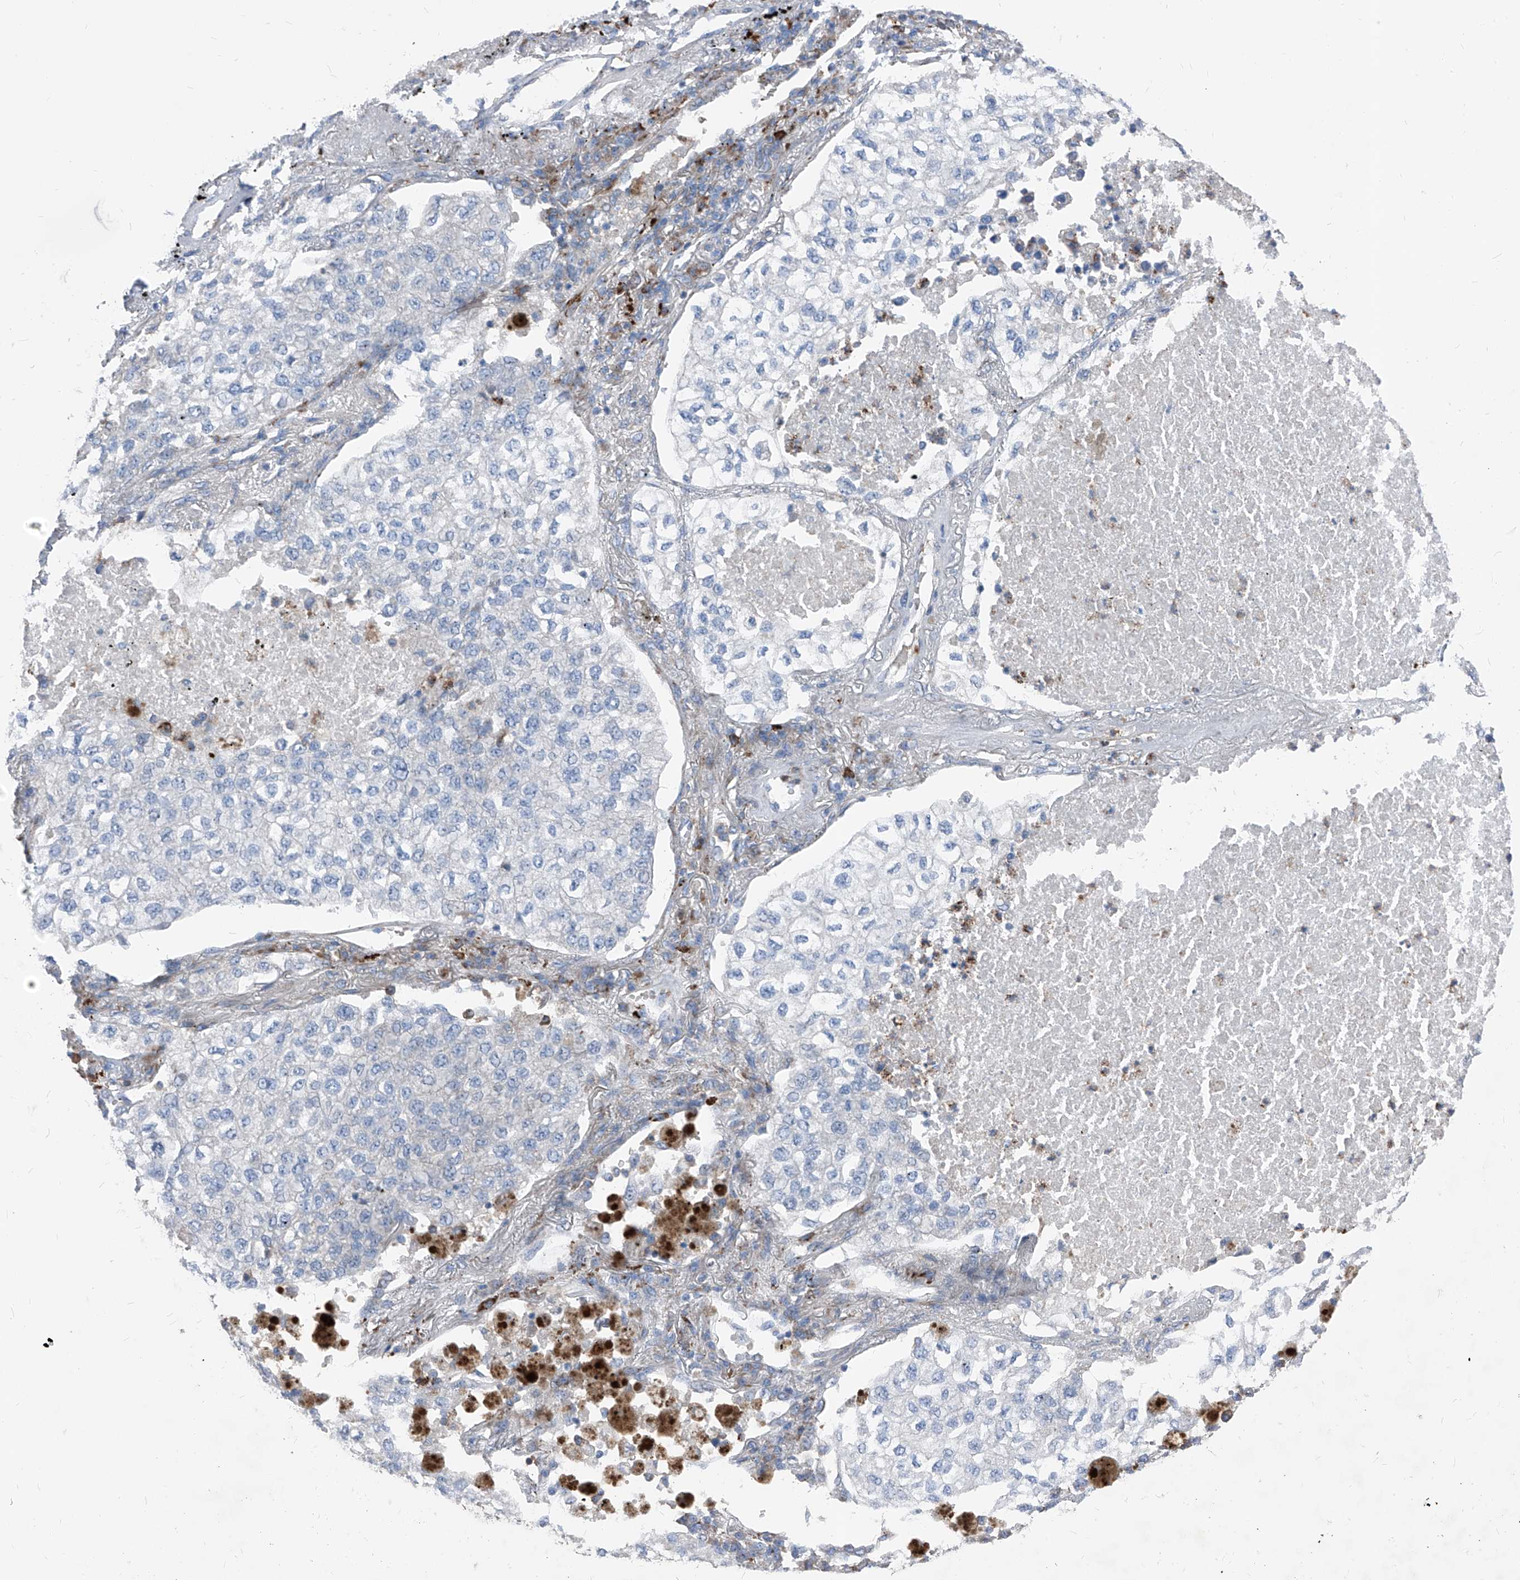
{"staining": {"intensity": "negative", "quantity": "none", "location": "none"}, "tissue": "lung cancer", "cell_type": "Tumor cells", "image_type": "cancer", "snomed": [{"axis": "morphology", "description": "Adenocarcinoma, NOS"}, {"axis": "topography", "description": "Lung"}], "caption": "An image of human lung cancer is negative for staining in tumor cells.", "gene": "IFI27", "patient": {"sex": "male", "age": 63}}